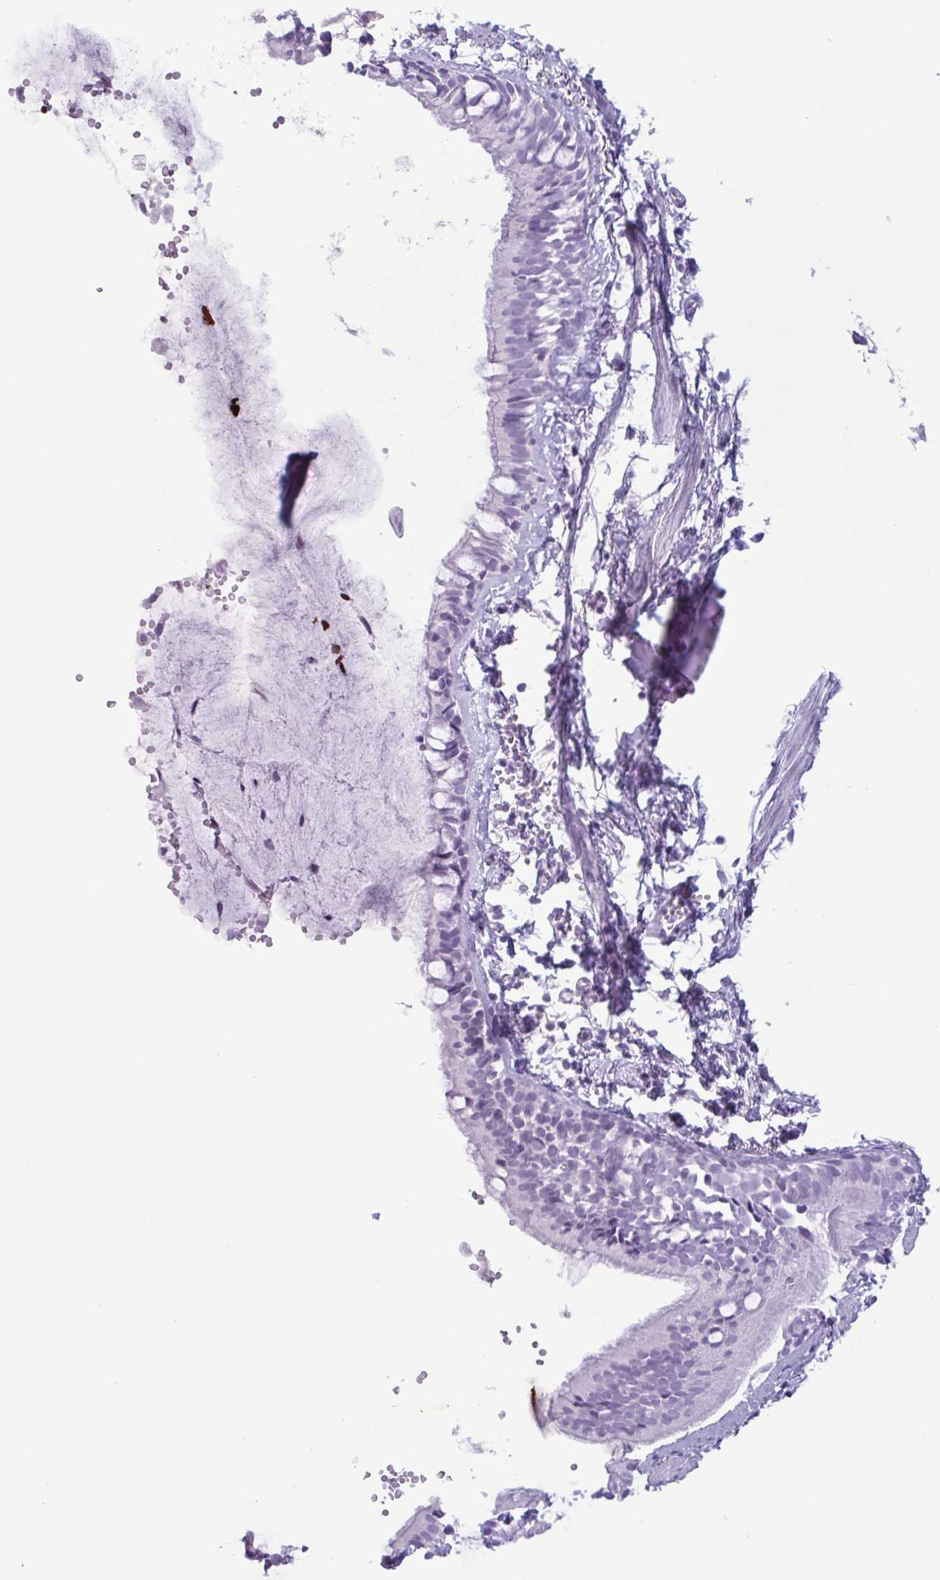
{"staining": {"intensity": "moderate", "quantity": "<25%", "location": "cytoplasmic/membranous"}, "tissue": "bronchus", "cell_type": "Respiratory epithelial cells", "image_type": "normal", "snomed": [{"axis": "morphology", "description": "Normal tissue, NOS"}, {"axis": "topography", "description": "Bronchus"}], "caption": "Respiratory epithelial cells show moderate cytoplasmic/membranous positivity in approximately <25% of cells in benign bronchus.", "gene": "LTF", "patient": {"sex": "female", "age": 59}}